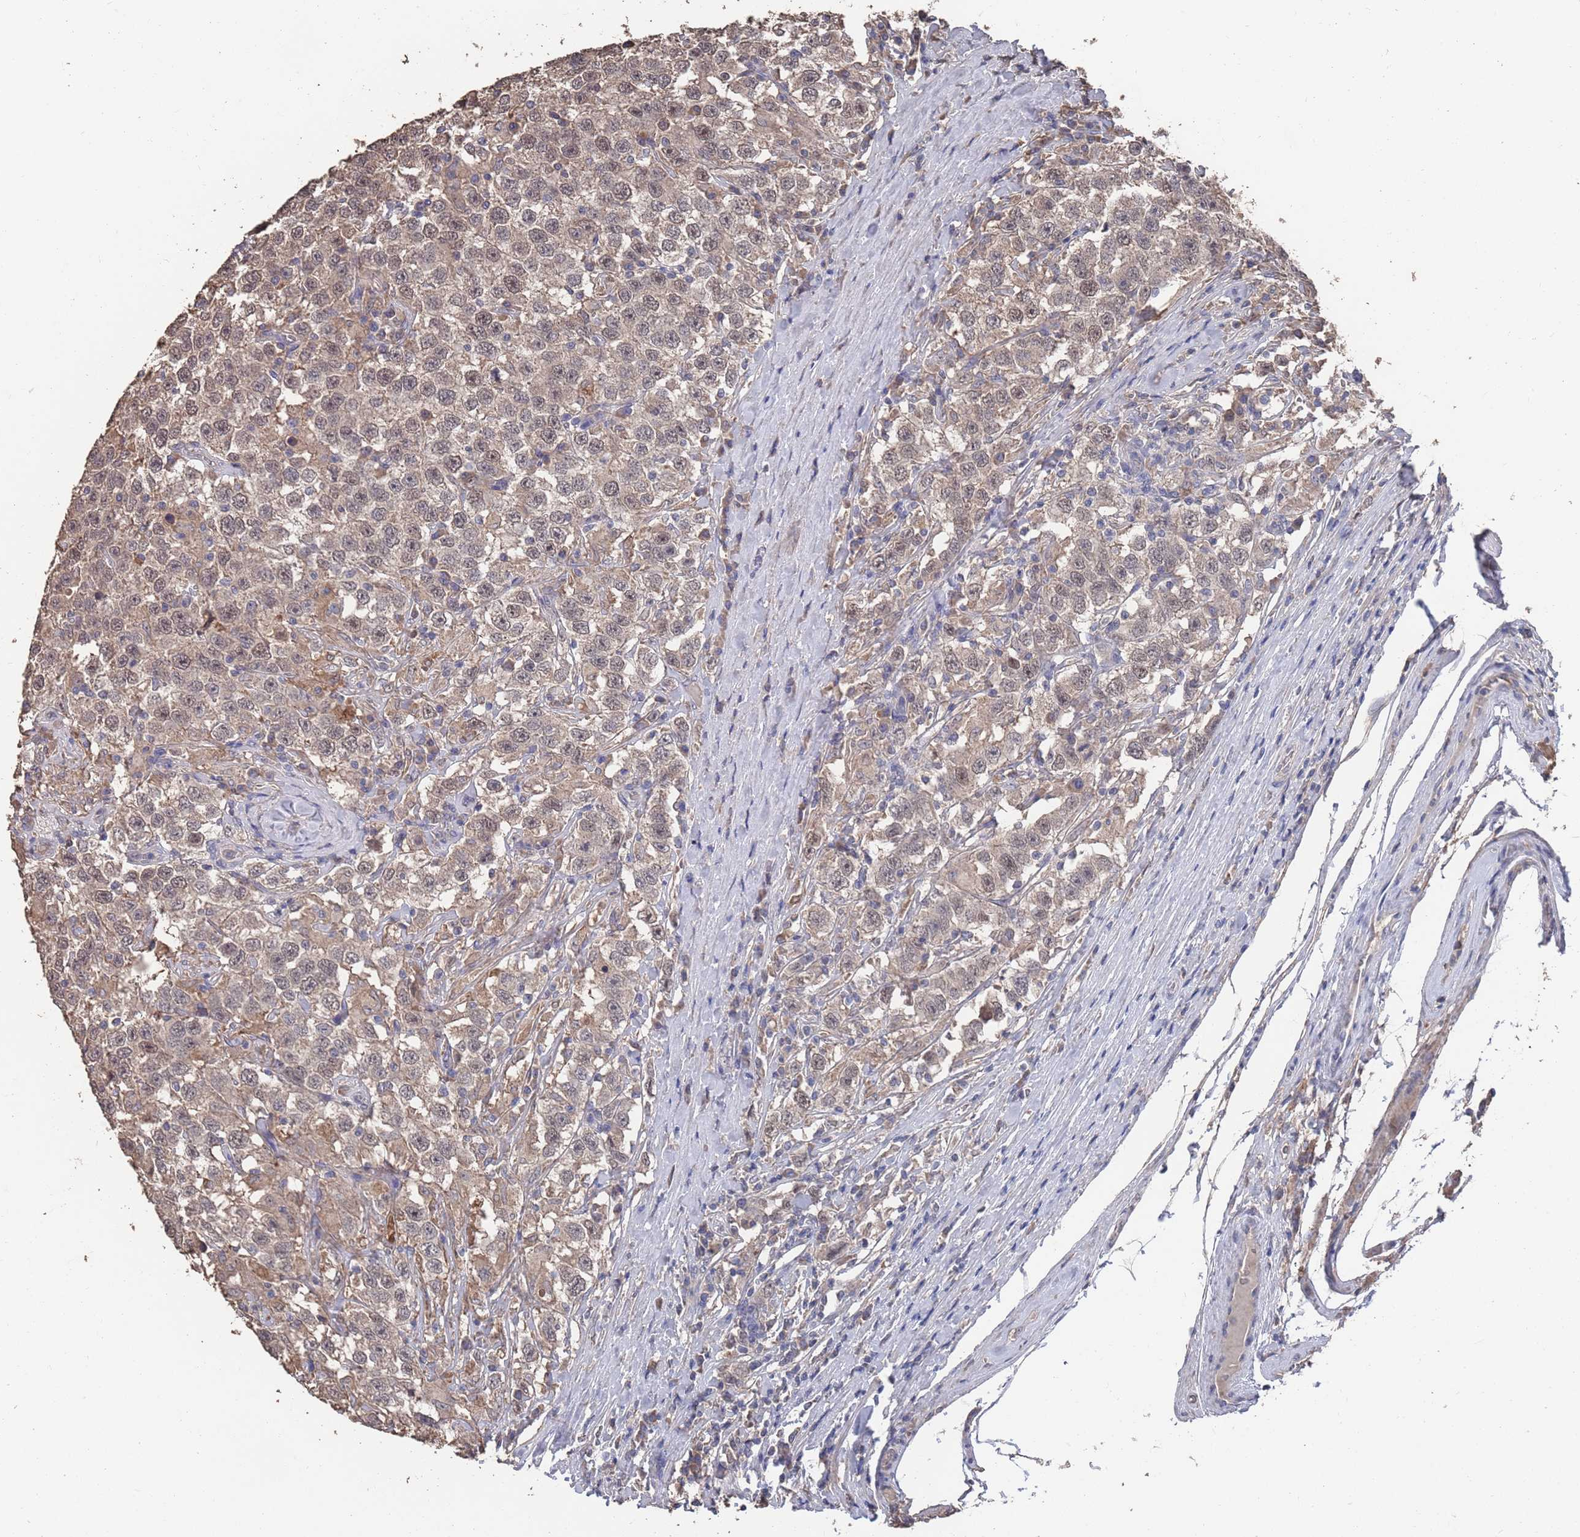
{"staining": {"intensity": "weak", "quantity": ">75%", "location": "cytoplasmic/membranous,nuclear"}, "tissue": "testis cancer", "cell_type": "Tumor cells", "image_type": "cancer", "snomed": [{"axis": "morphology", "description": "Seminoma, NOS"}, {"axis": "topography", "description": "Testis"}], "caption": "Brown immunohistochemical staining in seminoma (testis) reveals weak cytoplasmic/membranous and nuclear positivity in about >75% of tumor cells. The staining was performed using DAB to visualize the protein expression in brown, while the nuclei were stained in blue with hematoxylin (Magnification: 20x).", "gene": "BTBD18", "patient": {"sex": "male", "age": 41}}